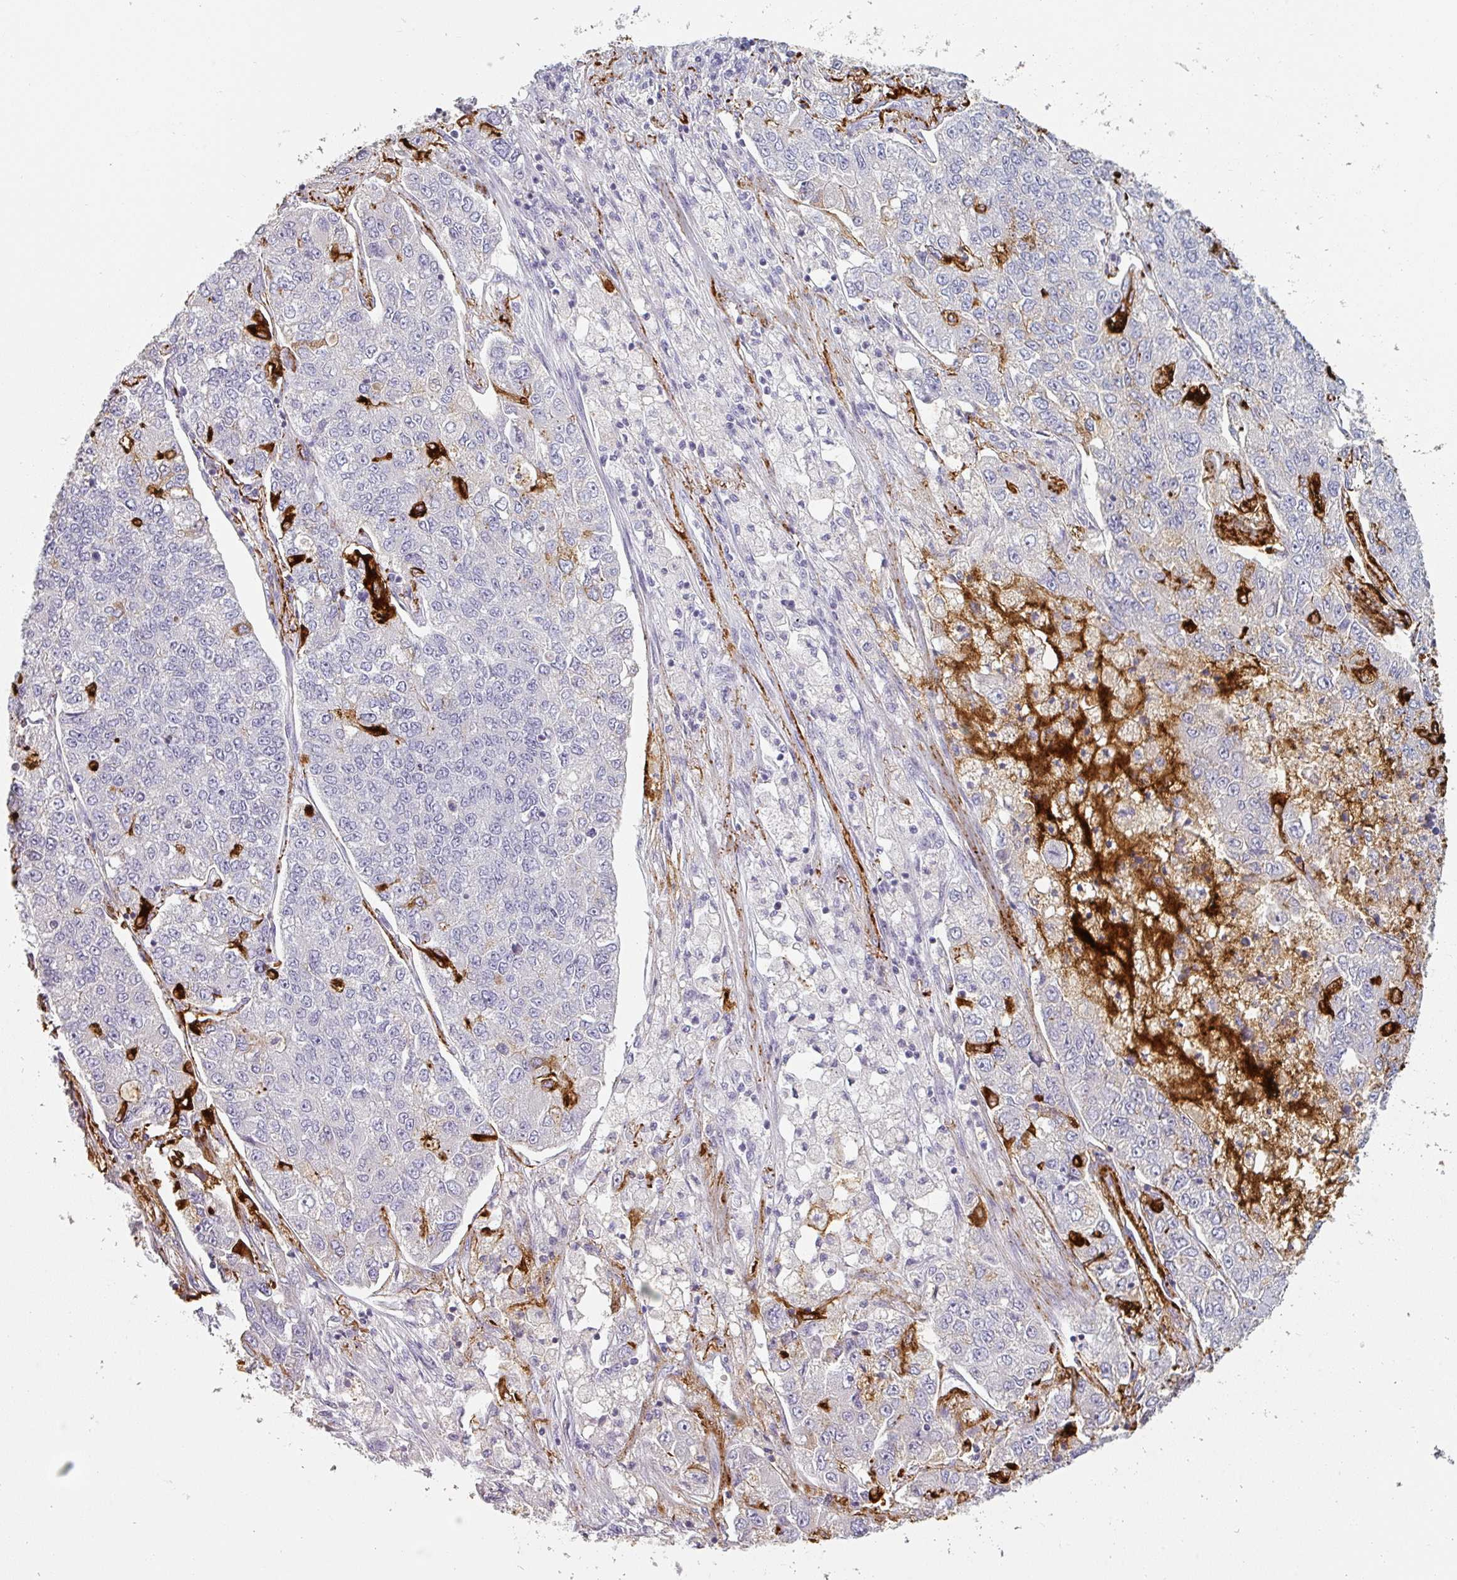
{"staining": {"intensity": "negative", "quantity": "none", "location": "none"}, "tissue": "lung cancer", "cell_type": "Tumor cells", "image_type": "cancer", "snomed": [{"axis": "morphology", "description": "Adenocarcinoma, NOS"}, {"axis": "topography", "description": "Lung"}], "caption": "The immunohistochemistry micrograph has no significant staining in tumor cells of adenocarcinoma (lung) tissue.", "gene": "SFTPA1", "patient": {"sex": "male", "age": 49}}